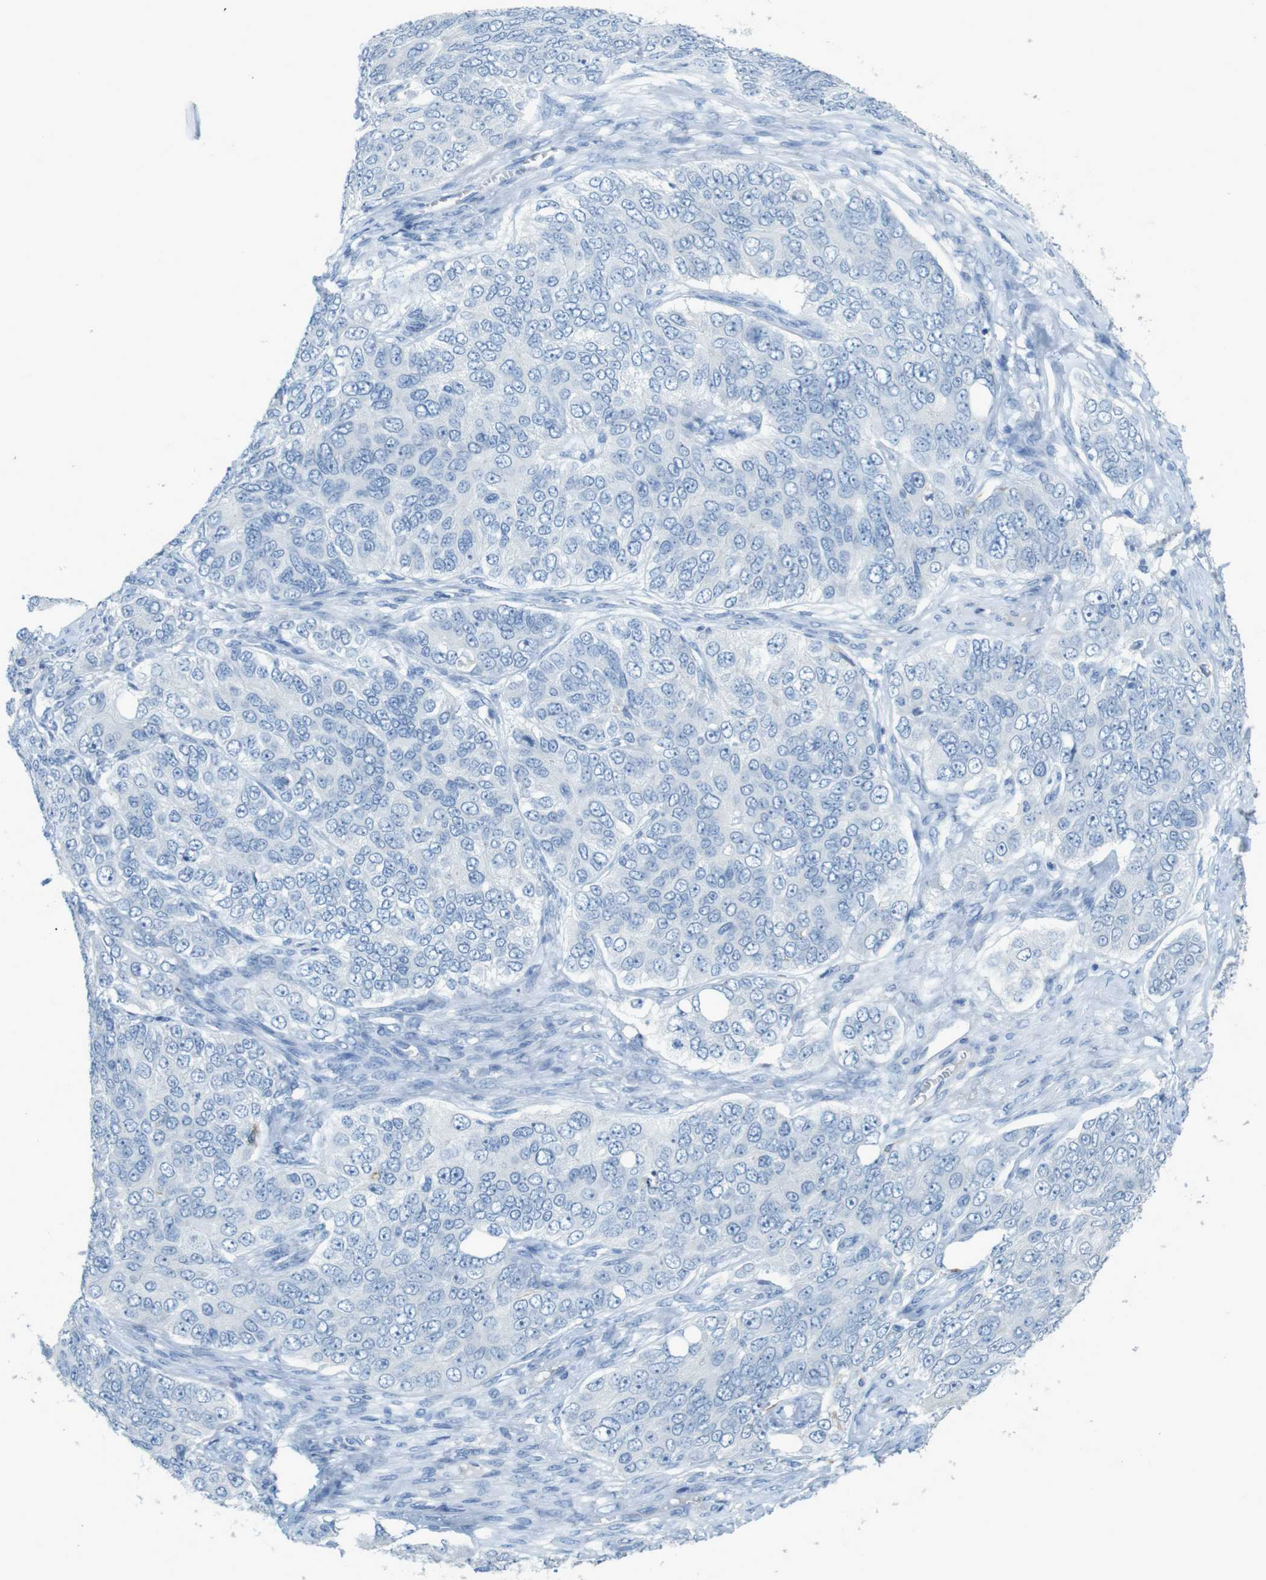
{"staining": {"intensity": "negative", "quantity": "none", "location": "none"}, "tissue": "ovarian cancer", "cell_type": "Tumor cells", "image_type": "cancer", "snomed": [{"axis": "morphology", "description": "Carcinoma, endometroid"}, {"axis": "topography", "description": "Ovary"}], "caption": "IHC photomicrograph of ovarian cancer stained for a protein (brown), which reveals no staining in tumor cells. The staining is performed using DAB (3,3'-diaminobenzidine) brown chromogen with nuclei counter-stained in using hematoxylin.", "gene": "CD320", "patient": {"sex": "female", "age": 51}}